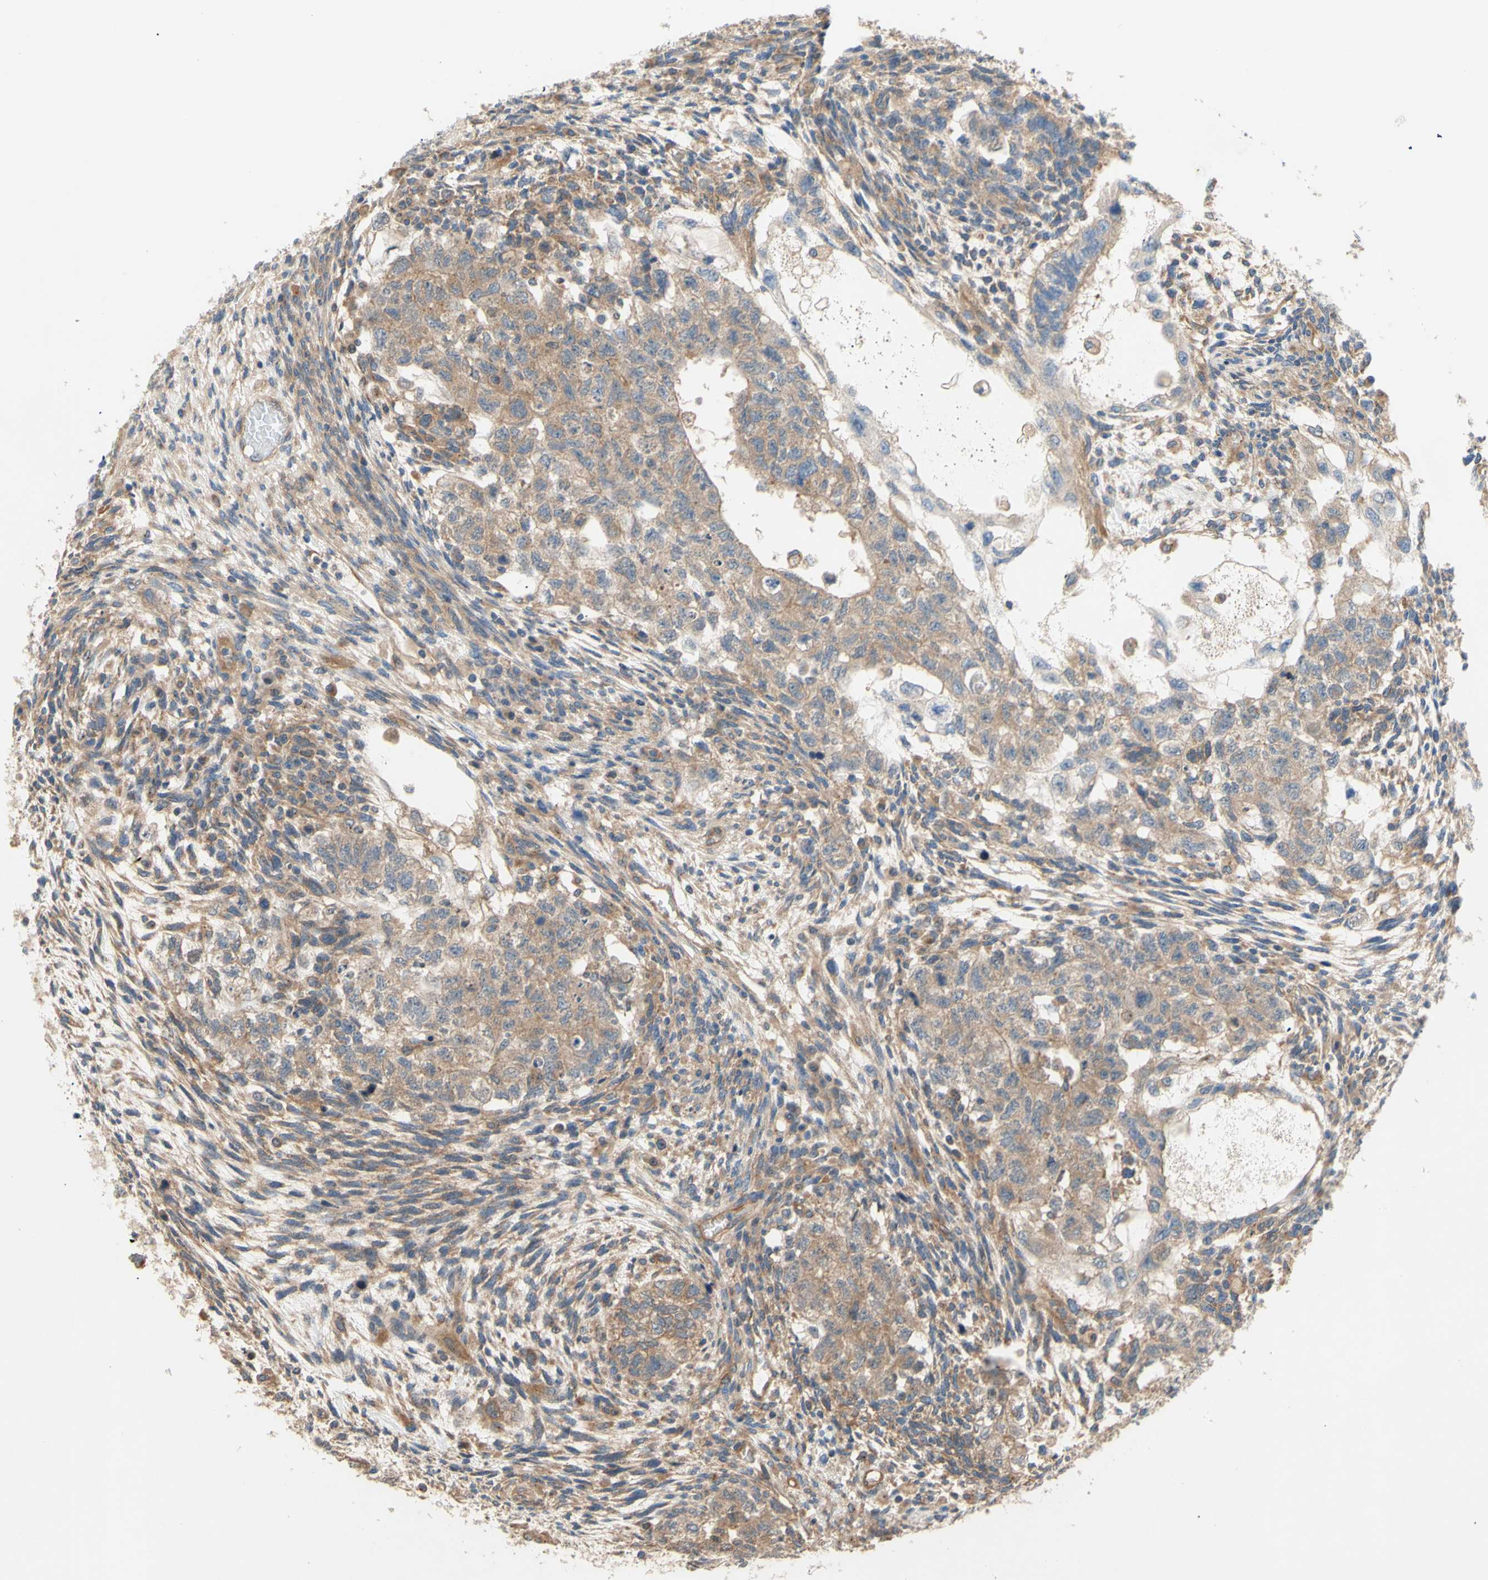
{"staining": {"intensity": "moderate", "quantity": ">75%", "location": "cytoplasmic/membranous"}, "tissue": "testis cancer", "cell_type": "Tumor cells", "image_type": "cancer", "snomed": [{"axis": "morphology", "description": "Normal tissue, NOS"}, {"axis": "morphology", "description": "Carcinoma, Embryonal, NOS"}, {"axis": "topography", "description": "Testis"}], "caption": "A photomicrograph of human testis embryonal carcinoma stained for a protein shows moderate cytoplasmic/membranous brown staining in tumor cells.", "gene": "DYNLRB1", "patient": {"sex": "male", "age": 36}}